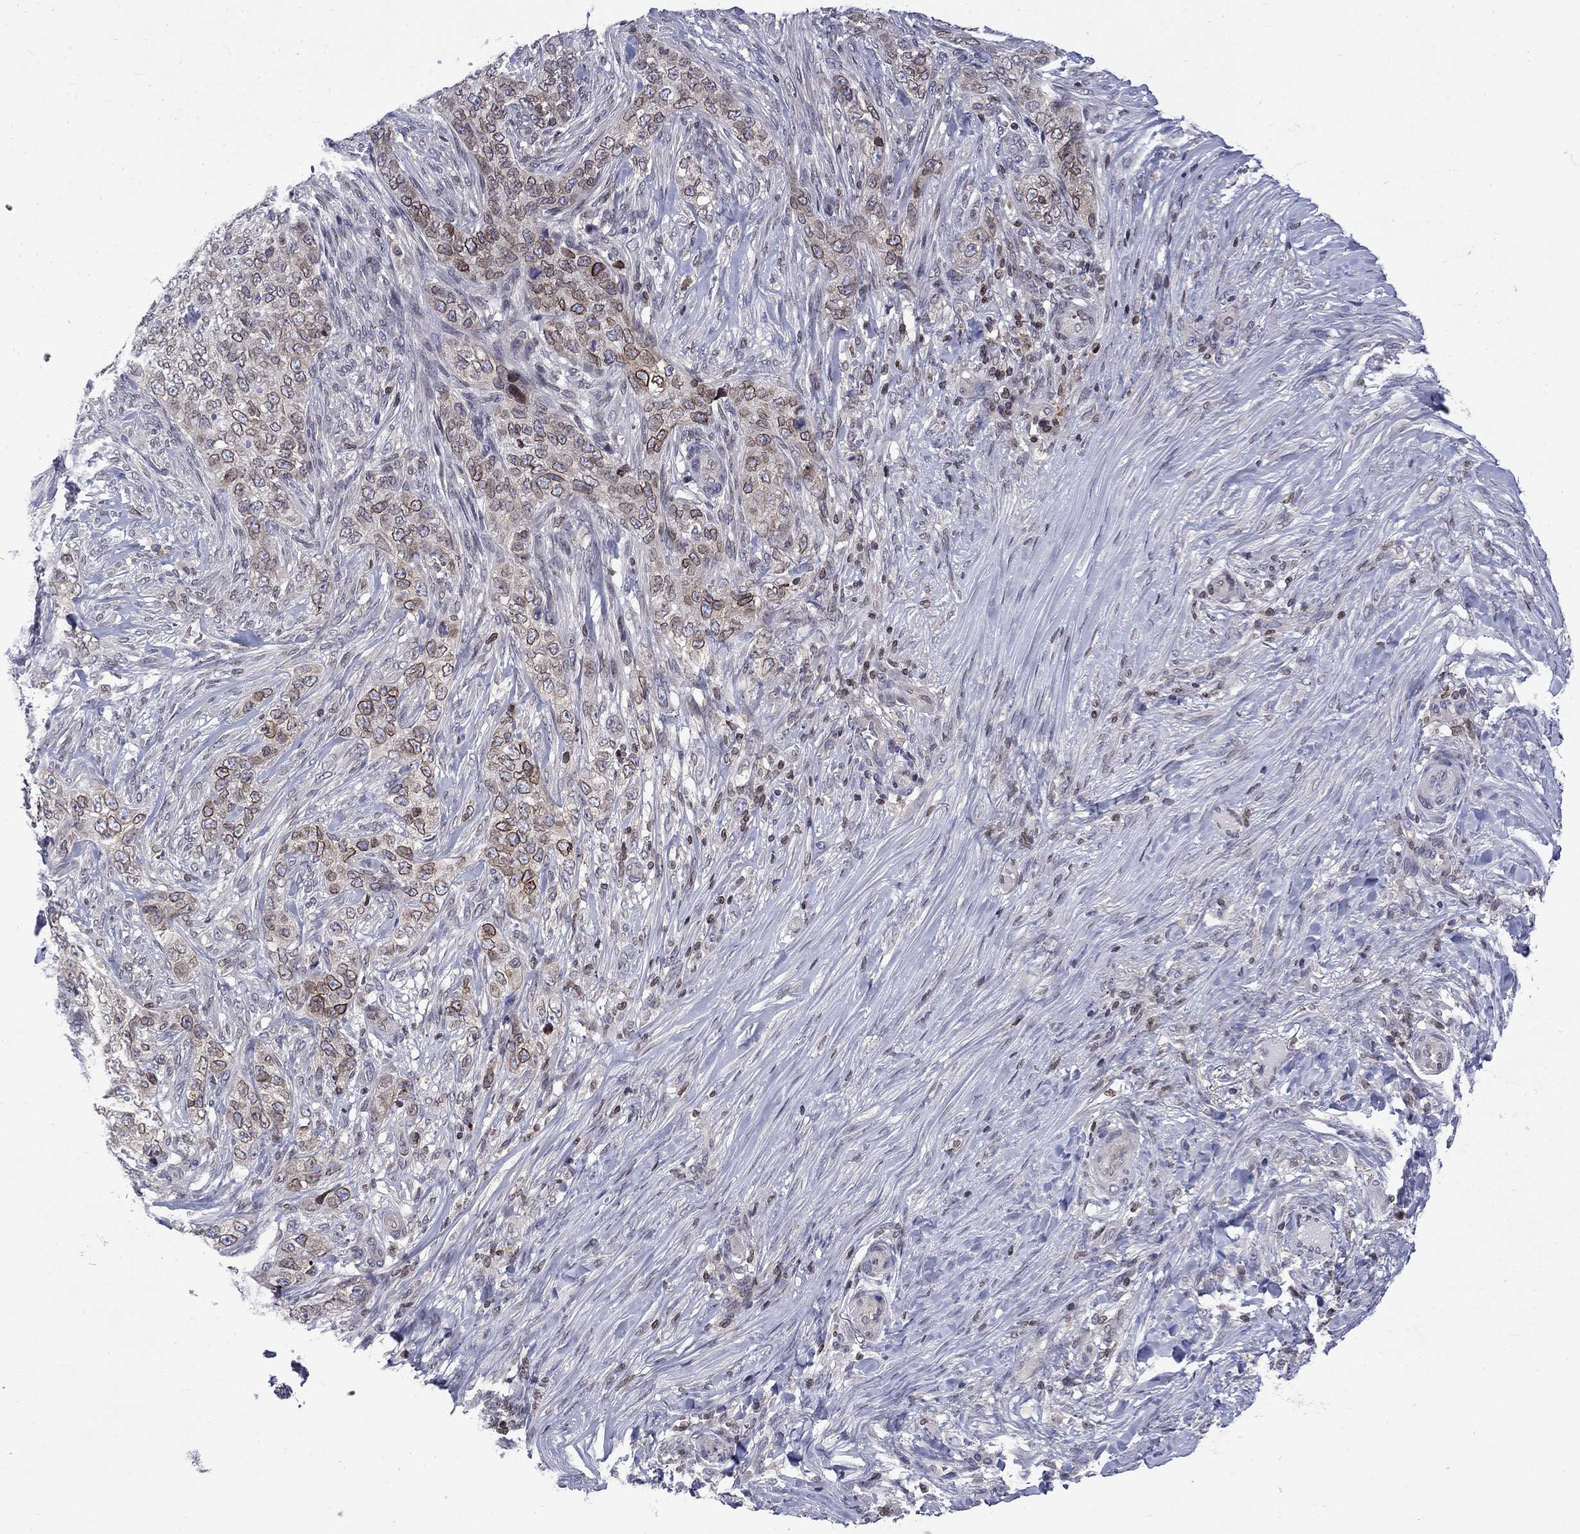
{"staining": {"intensity": "strong", "quantity": "<25%", "location": "cytoplasmic/membranous,nuclear"}, "tissue": "skin cancer", "cell_type": "Tumor cells", "image_type": "cancer", "snomed": [{"axis": "morphology", "description": "Basal cell carcinoma"}, {"axis": "topography", "description": "Skin"}], "caption": "A medium amount of strong cytoplasmic/membranous and nuclear expression is appreciated in approximately <25% of tumor cells in skin cancer (basal cell carcinoma) tissue.", "gene": "SLA", "patient": {"sex": "female", "age": 69}}